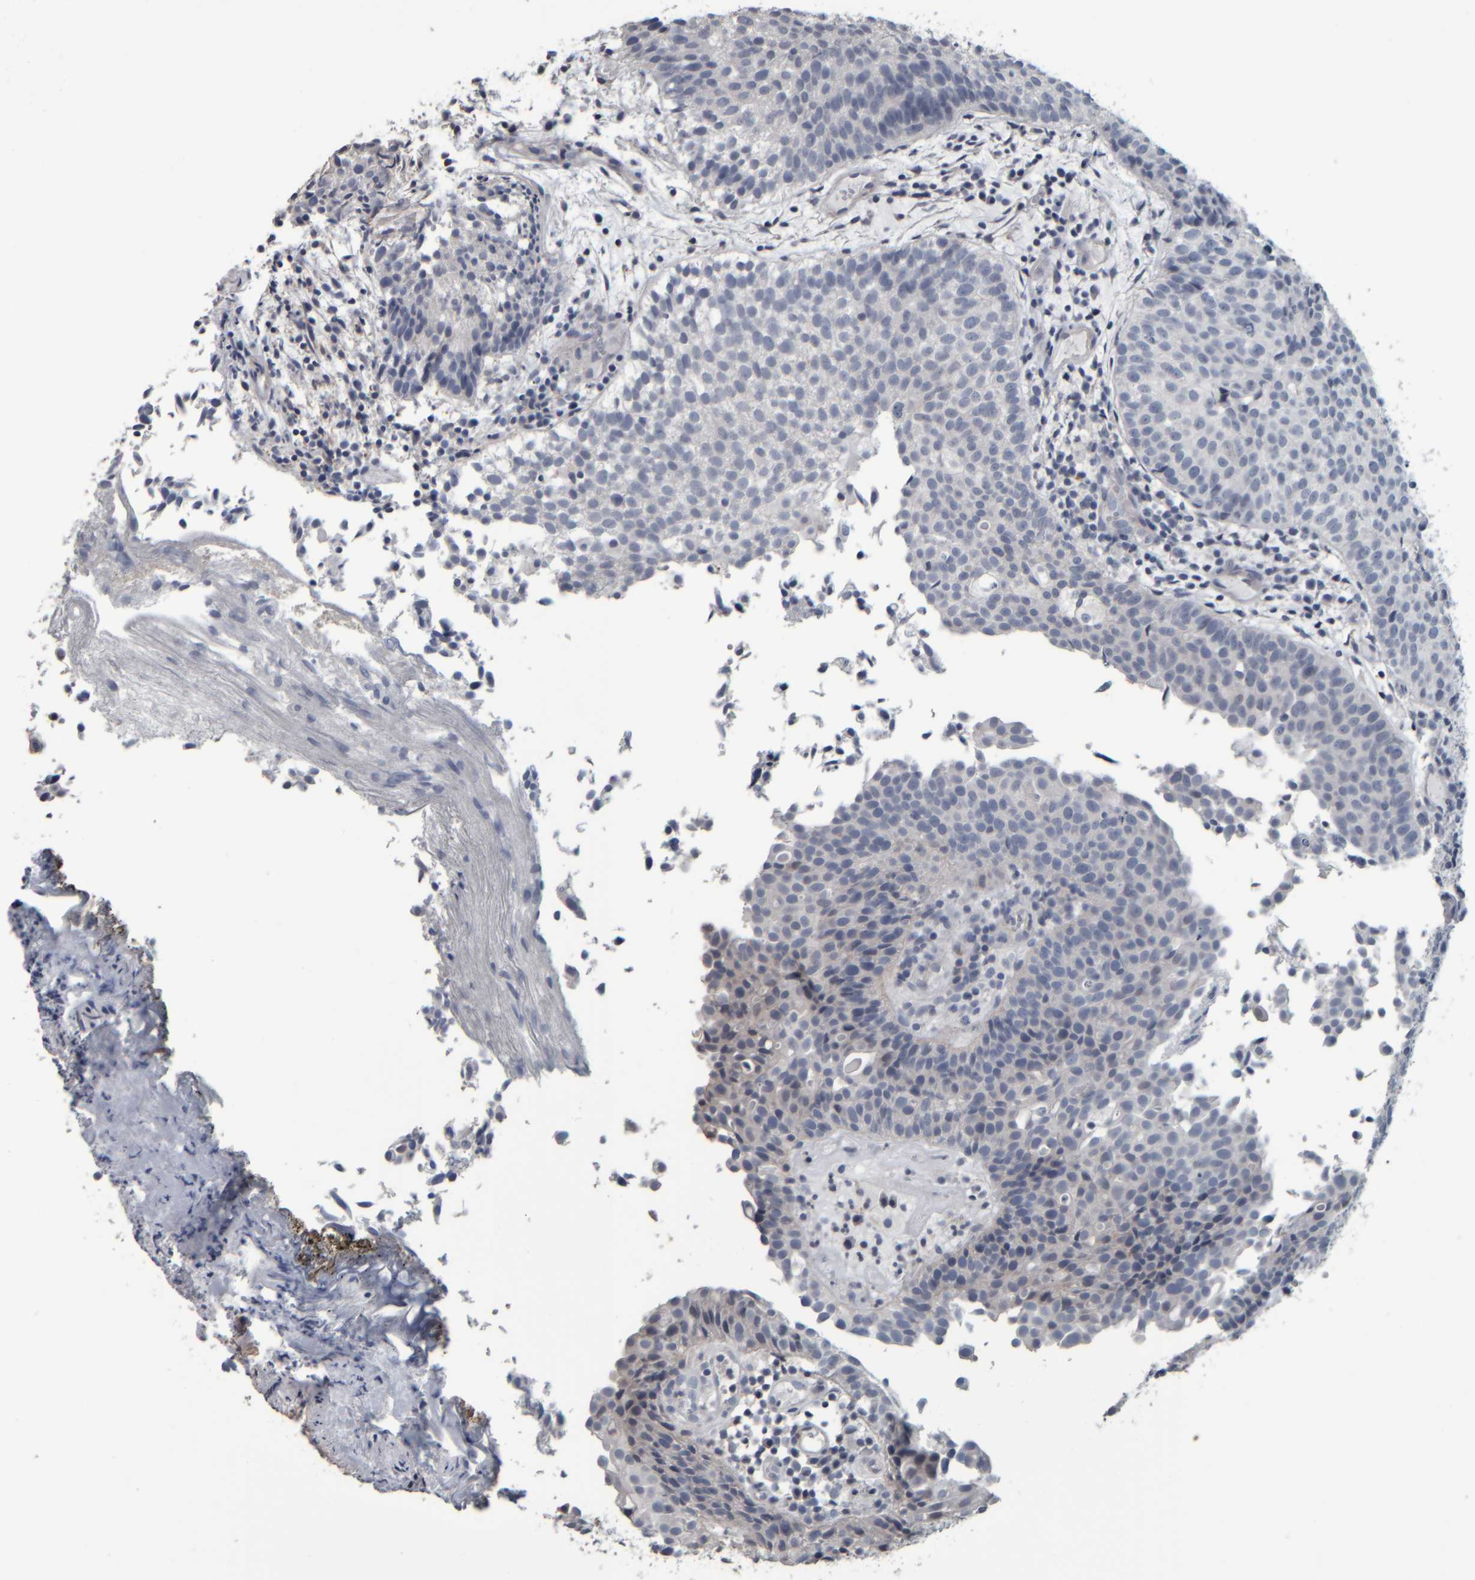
{"staining": {"intensity": "negative", "quantity": "none", "location": "none"}, "tissue": "urothelial cancer", "cell_type": "Tumor cells", "image_type": "cancer", "snomed": [{"axis": "morphology", "description": "Urothelial carcinoma, Low grade"}, {"axis": "topography", "description": "Urinary bladder"}], "caption": "A high-resolution photomicrograph shows immunohistochemistry (IHC) staining of urothelial carcinoma (low-grade), which shows no significant expression in tumor cells.", "gene": "CAVIN4", "patient": {"sex": "male", "age": 86}}